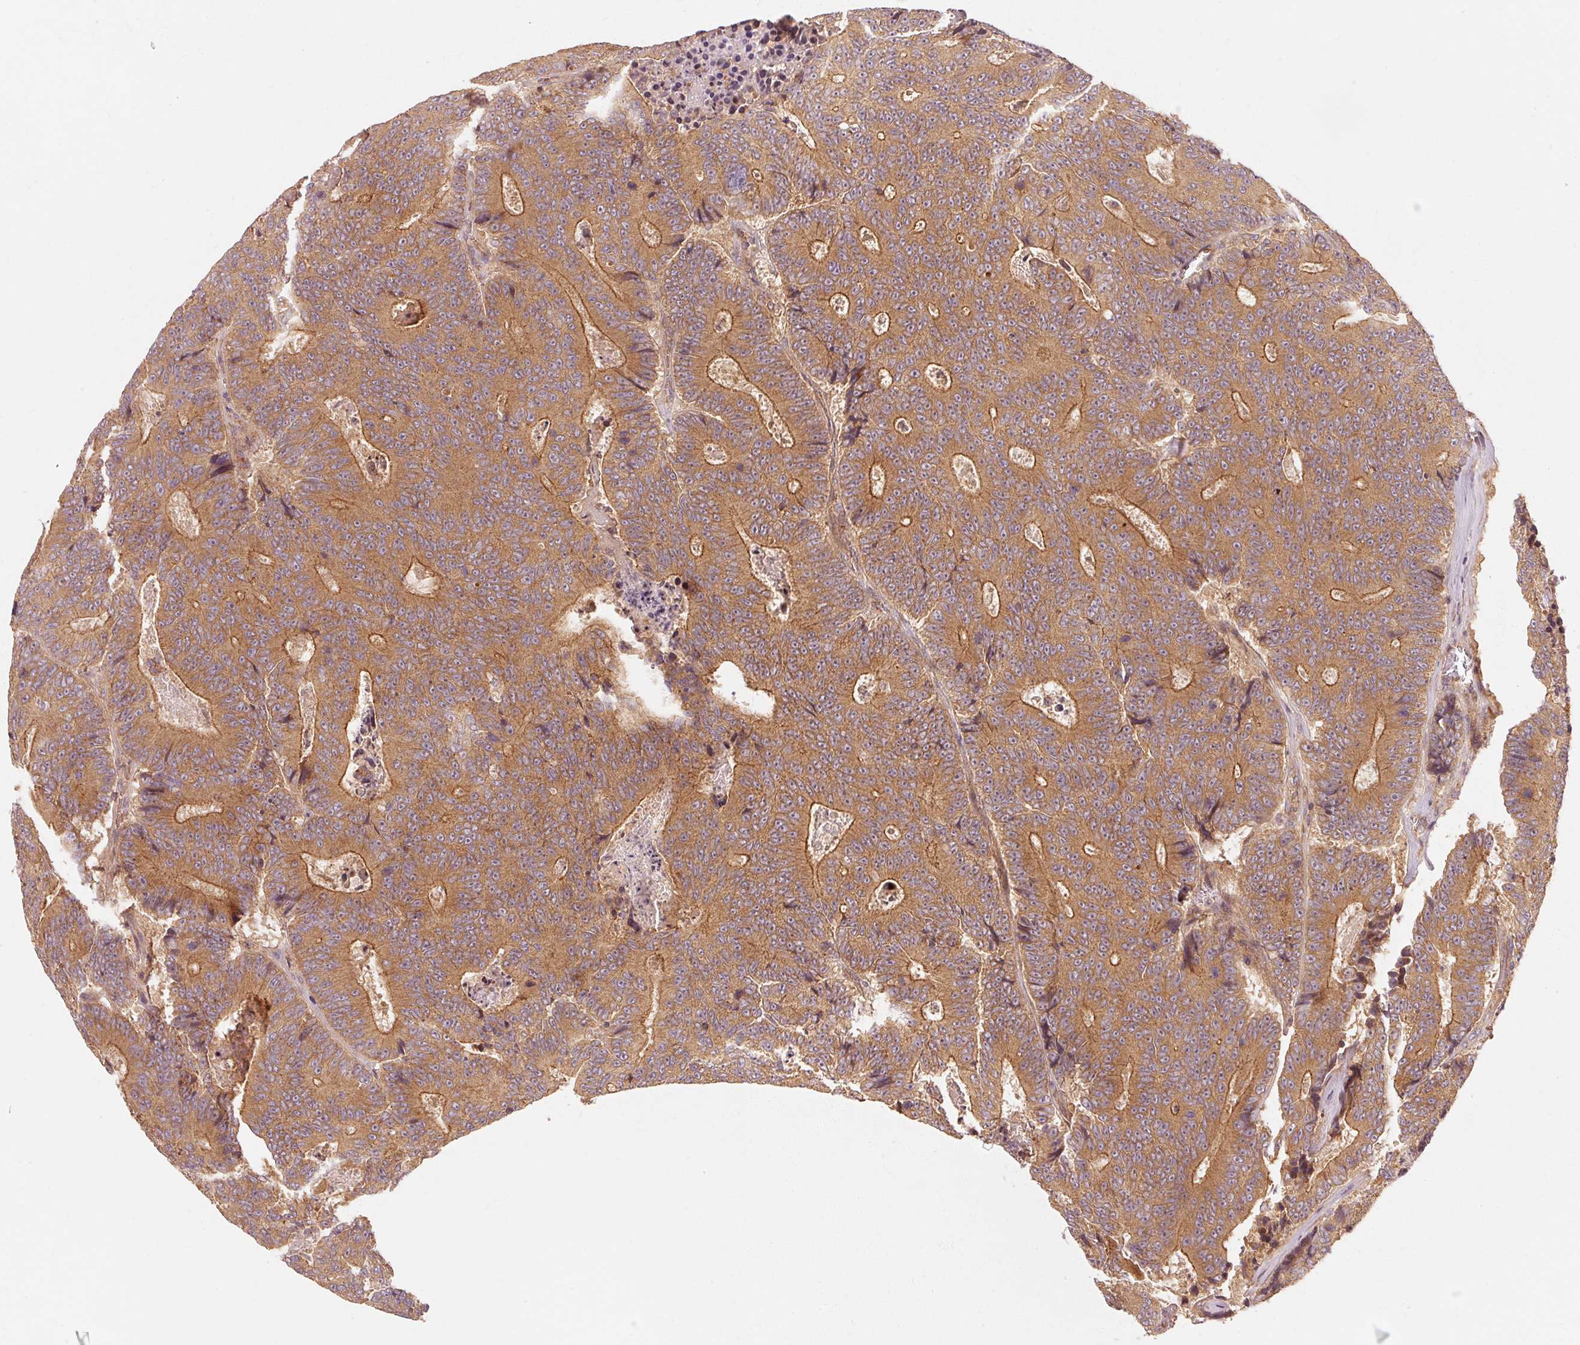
{"staining": {"intensity": "moderate", "quantity": ">75%", "location": "cytoplasmic/membranous"}, "tissue": "colorectal cancer", "cell_type": "Tumor cells", "image_type": "cancer", "snomed": [{"axis": "morphology", "description": "Adenocarcinoma, NOS"}, {"axis": "topography", "description": "Colon"}], "caption": "Human colorectal adenocarcinoma stained with a brown dye shows moderate cytoplasmic/membranous positive staining in approximately >75% of tumor cells.", "gene": "CTNNA1", "patient": {"sex": "male", "age": 83}}